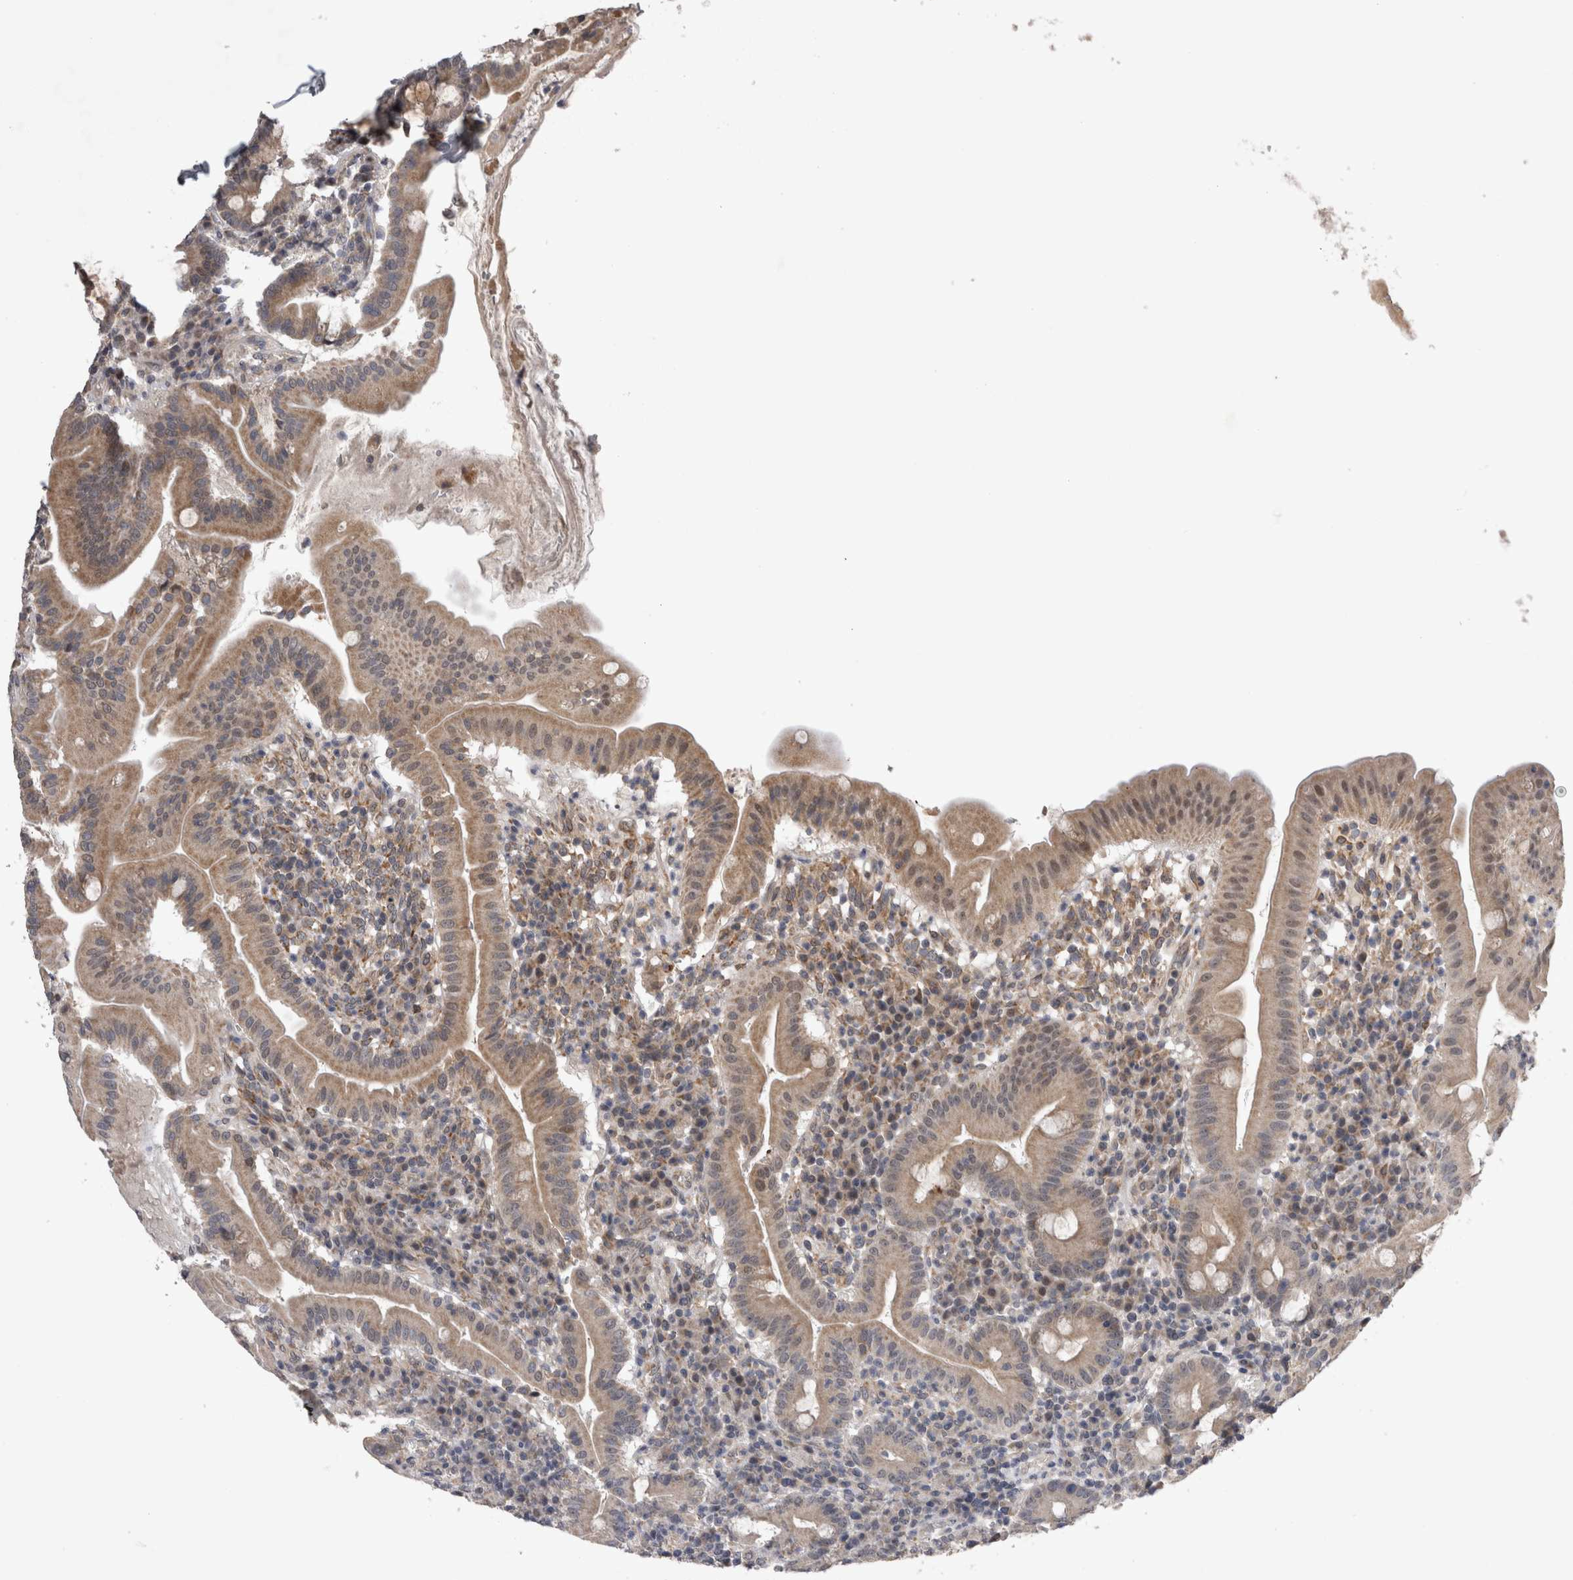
{"staining": {"intensity": "moderate", "quantity": ">75%", "location": "cytoplasmic/membranous"}, "tissue": "duodenum", "cell_type": "Glandular cells", "image_type": "normal", "snomed": [{"axis": "morphology", "description": "Normal tissue, NOS"}, {"axis": "topography", "description": "Duodenum"}], "caption": "Duodenum was stained to show a protein in brown. There is medium levels of moderate cytoplasmic/membranous expression in approximately >75% of glandular cells.", "gene": "ARHGAP29", "patient": {"sex": "male", "age": 50}}